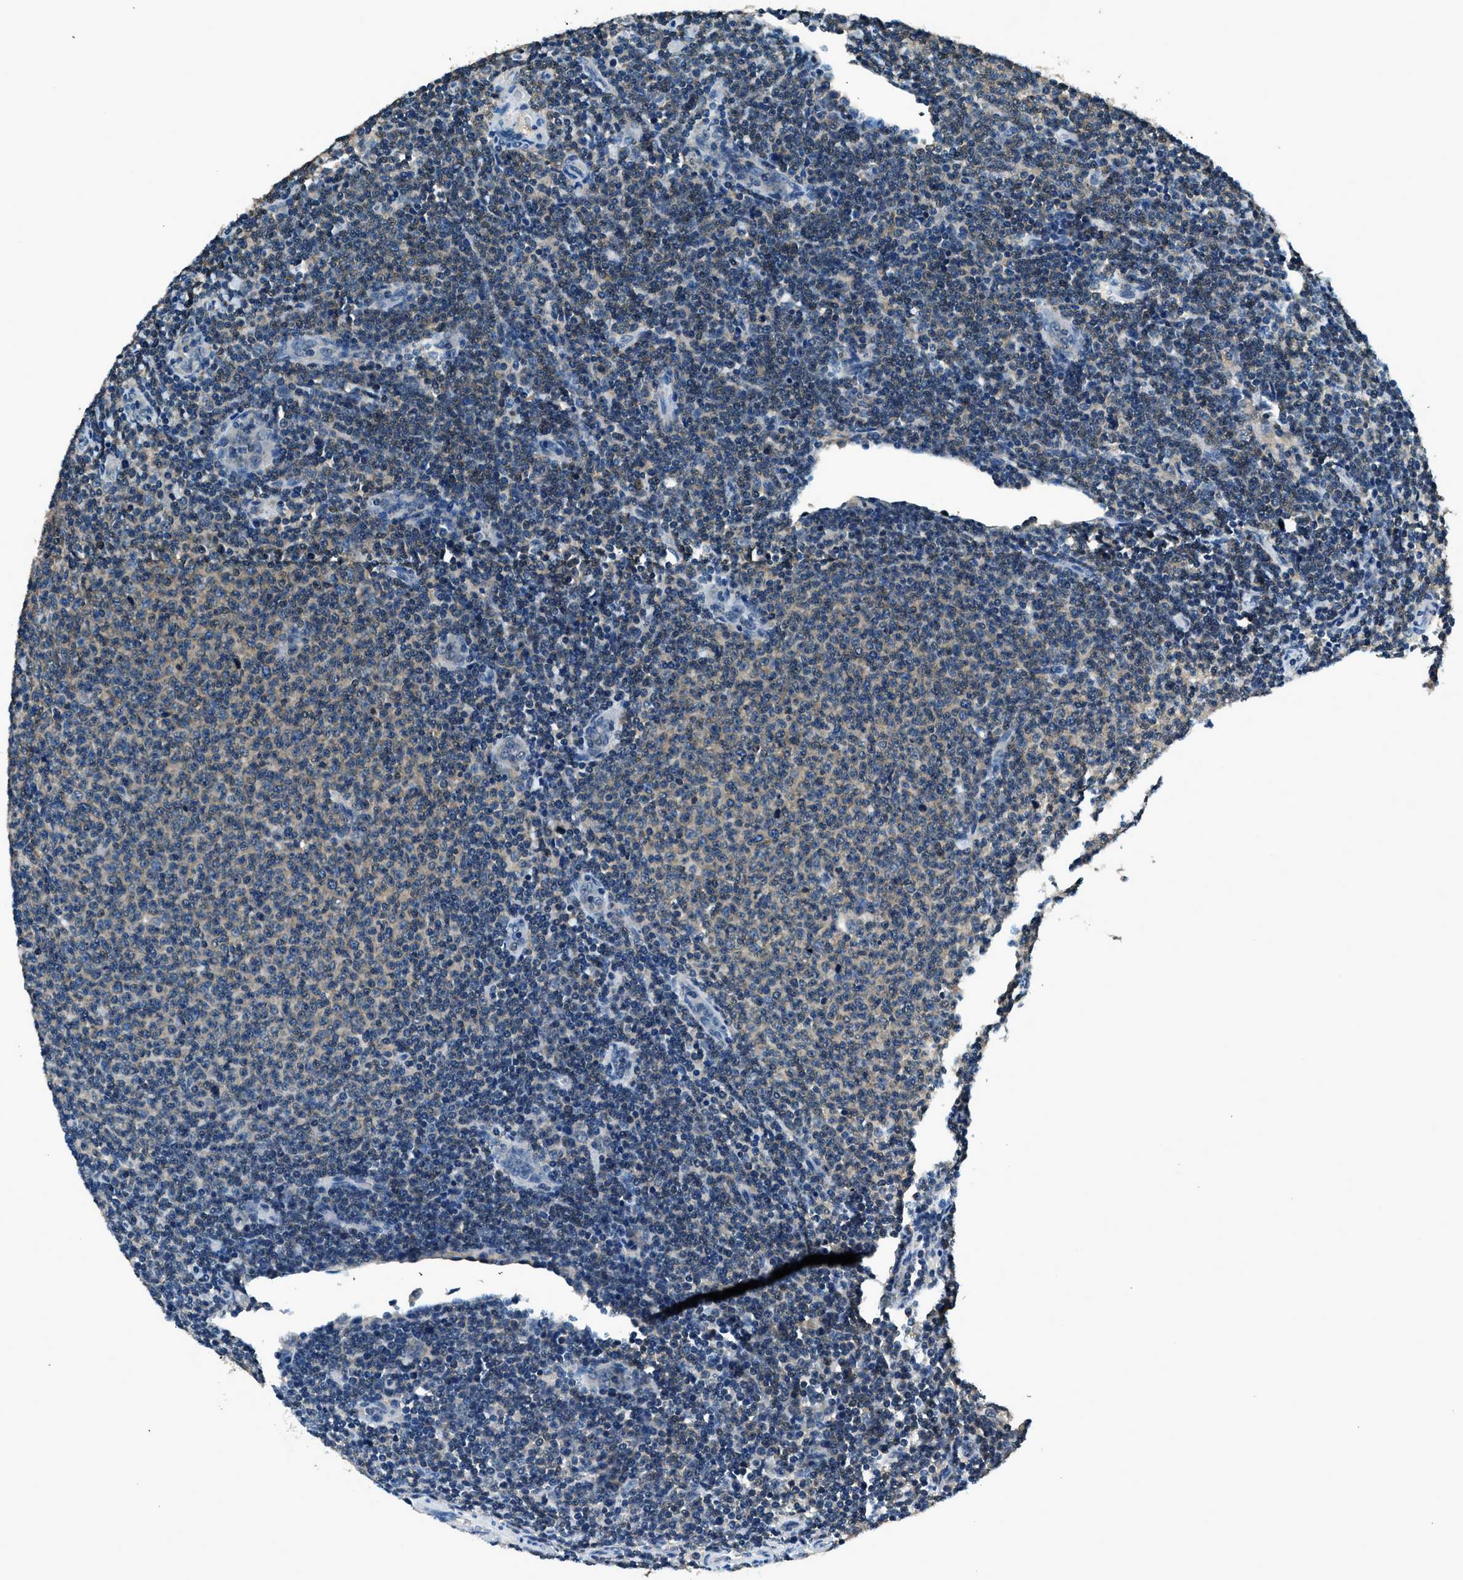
{"staining": {"intensity": "weak", "quantity": "<25%", "location": "cytoplasmic/membranous"}, "tissue": "lymphoma", "cell_type": "Tumor cells", "image_type": "cancer", "snomed": [{"axis": "morphology", "description": "Malignant lymphoma, non-Hodgkin's type, Low grade"}, {"axis": "topography", "description": "Lymph node"}], "caption": "IHC of low-grade malignant lymphoma, non-Hodgkin's type exhibits no expression in tumor cells.", "gene": "ARFGAP2", "patient": {"sex": "male", "age": 66}}